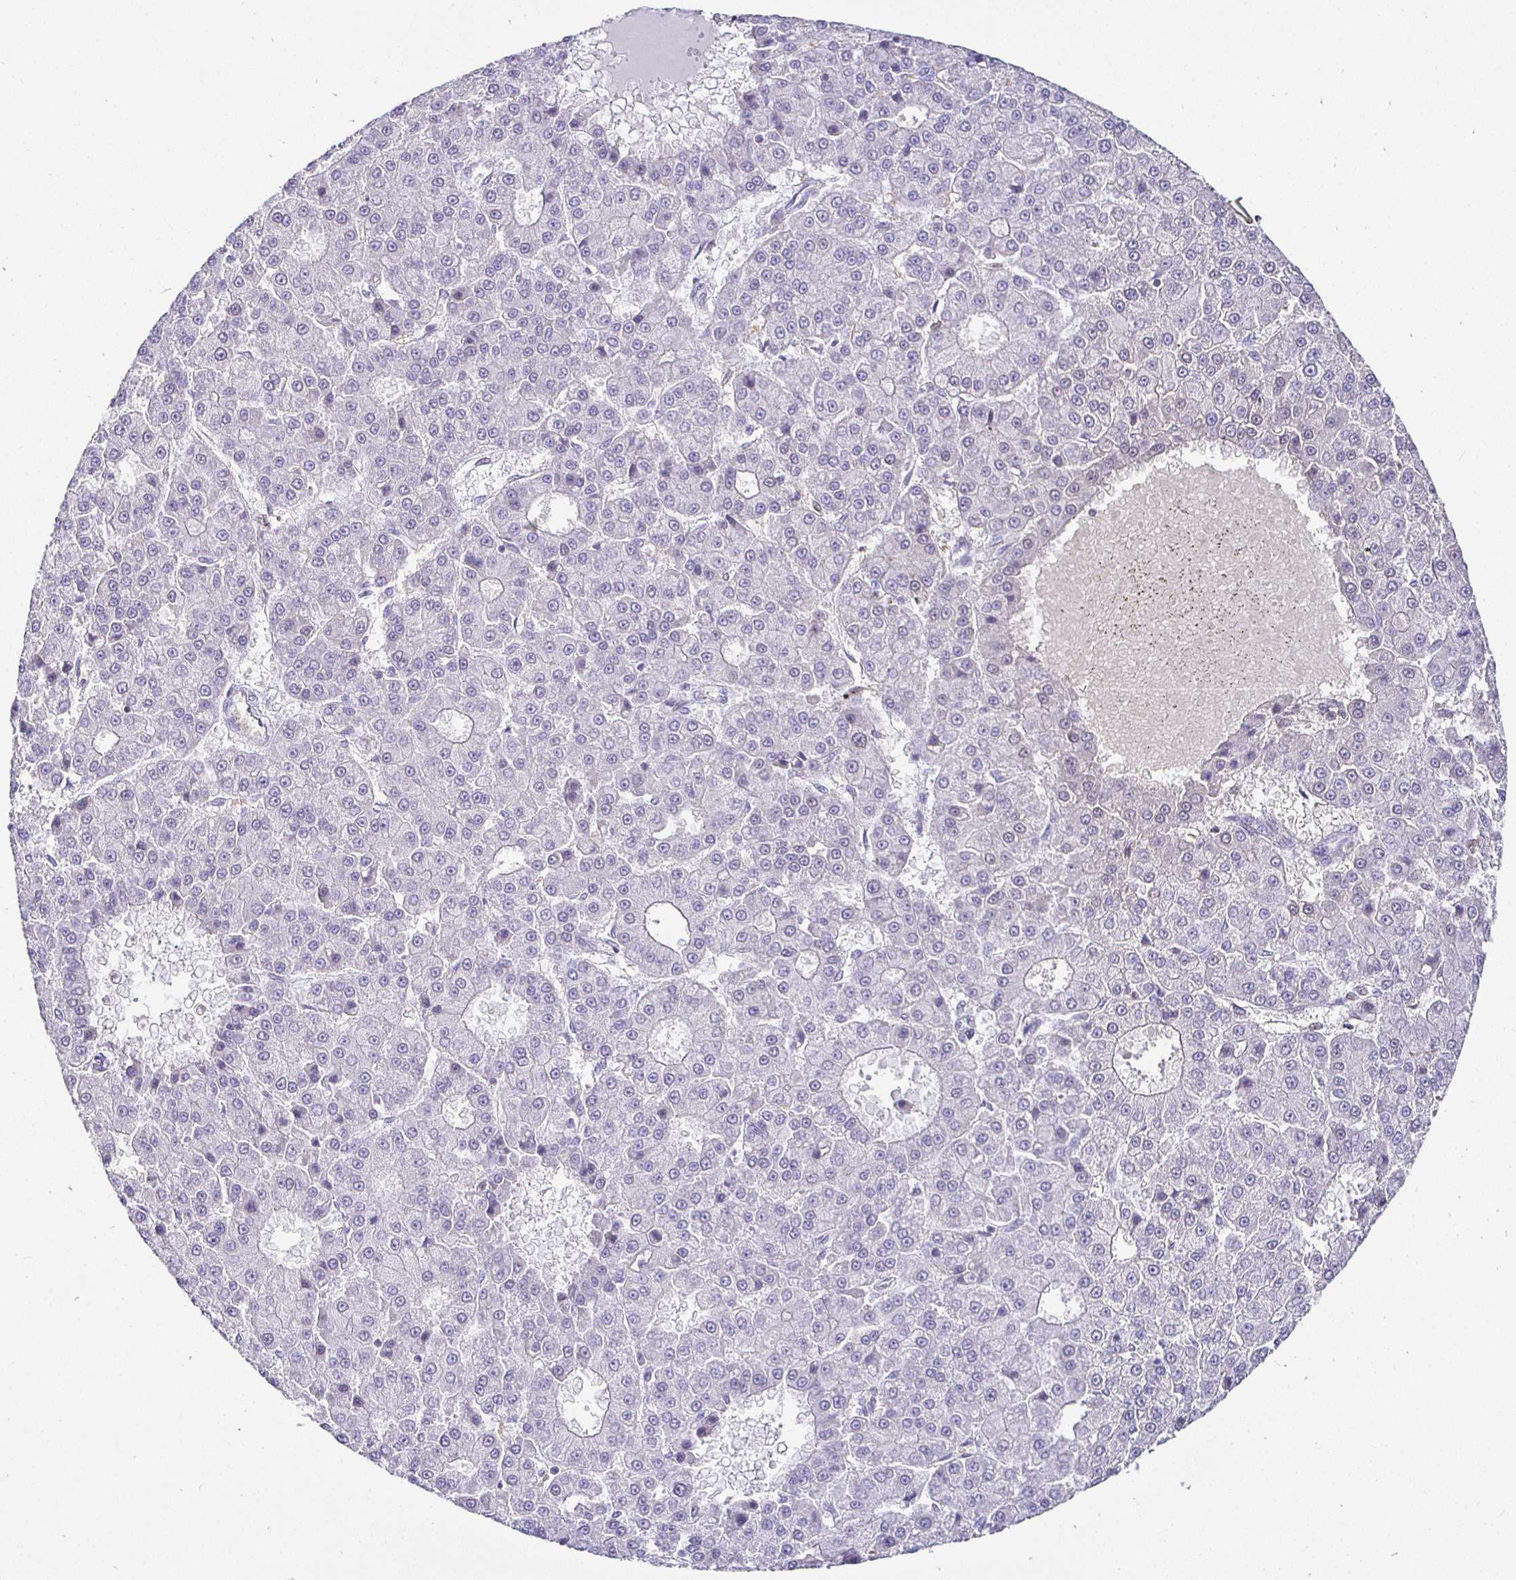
{"staining": {"intensity": "negative", "quantity": "none", "location": "none"}, "tissue": "liver cancer", "cell_type": "Tumor cells", "image_type": "cancer", "snomed": [{"axis": "morphology", "description": "Carcinoma, Hepatocellular, NOS"}, {"axis": "topography", "description": "Liver"}], "caption": "This is an IHC photomicrograph of hepatocellular carcinoma (liver). There is no expression in tumor cells.", "gene": "SIRPA", "patient": {"sex": "male", "age": 70}}